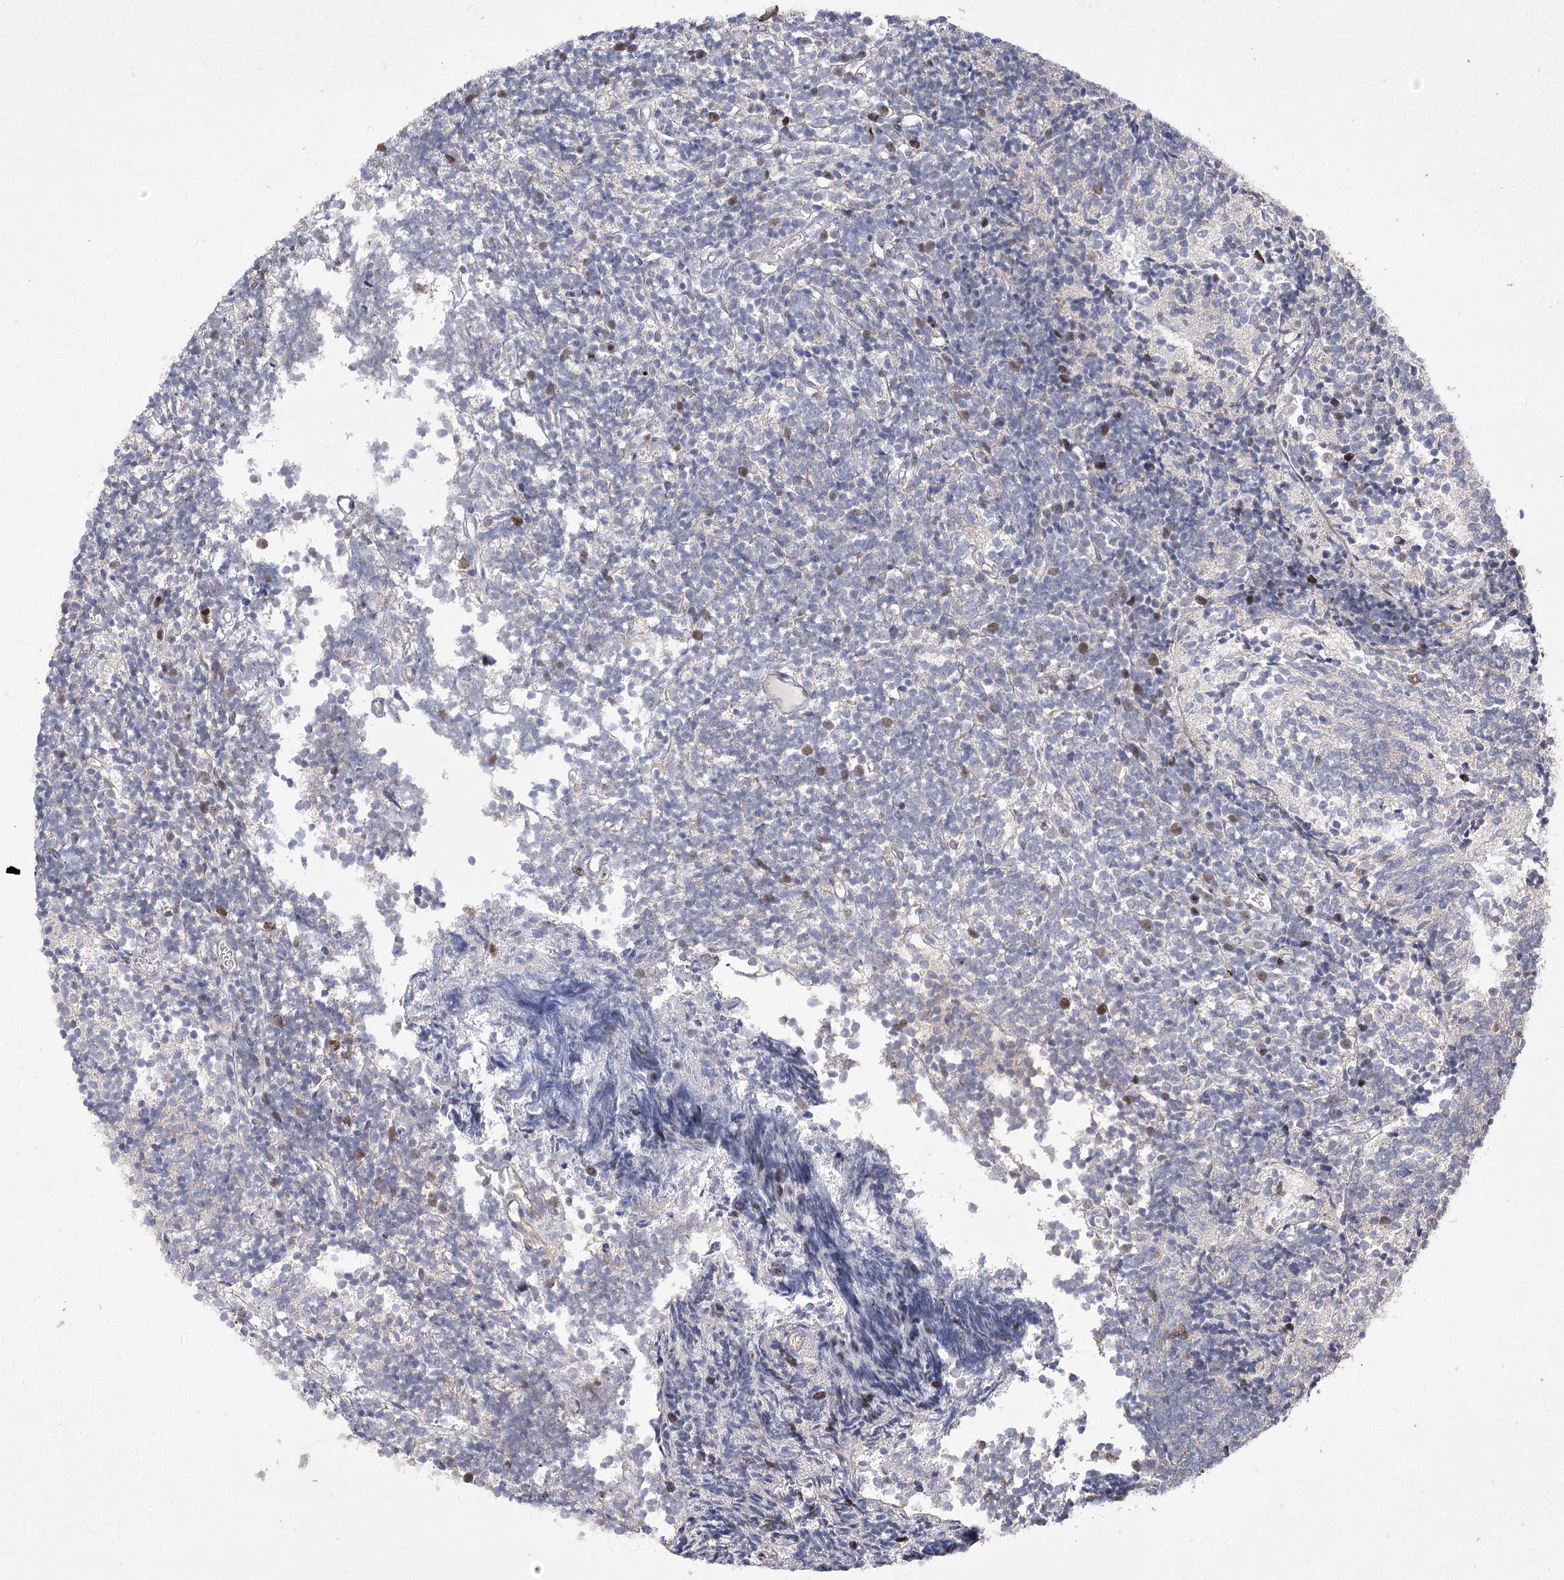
{"staining": {"intensity": "negative", "quantity": "none", "location": "none"}, "tissue": "glioma", "cell_type": "Tumor cells", "image_type": "cancer", "snomed": [{"axis": "morphology", "description": "Glioma, malignant, Low grade"}, {"axis": "topography", "description": "Brain"}], "caption": "A micrograph of human low-grade glioma (malignant) is negative for staining in tumor cells.", "gene": "PRC1", "patient": {"sex": "female", "age": 1}}